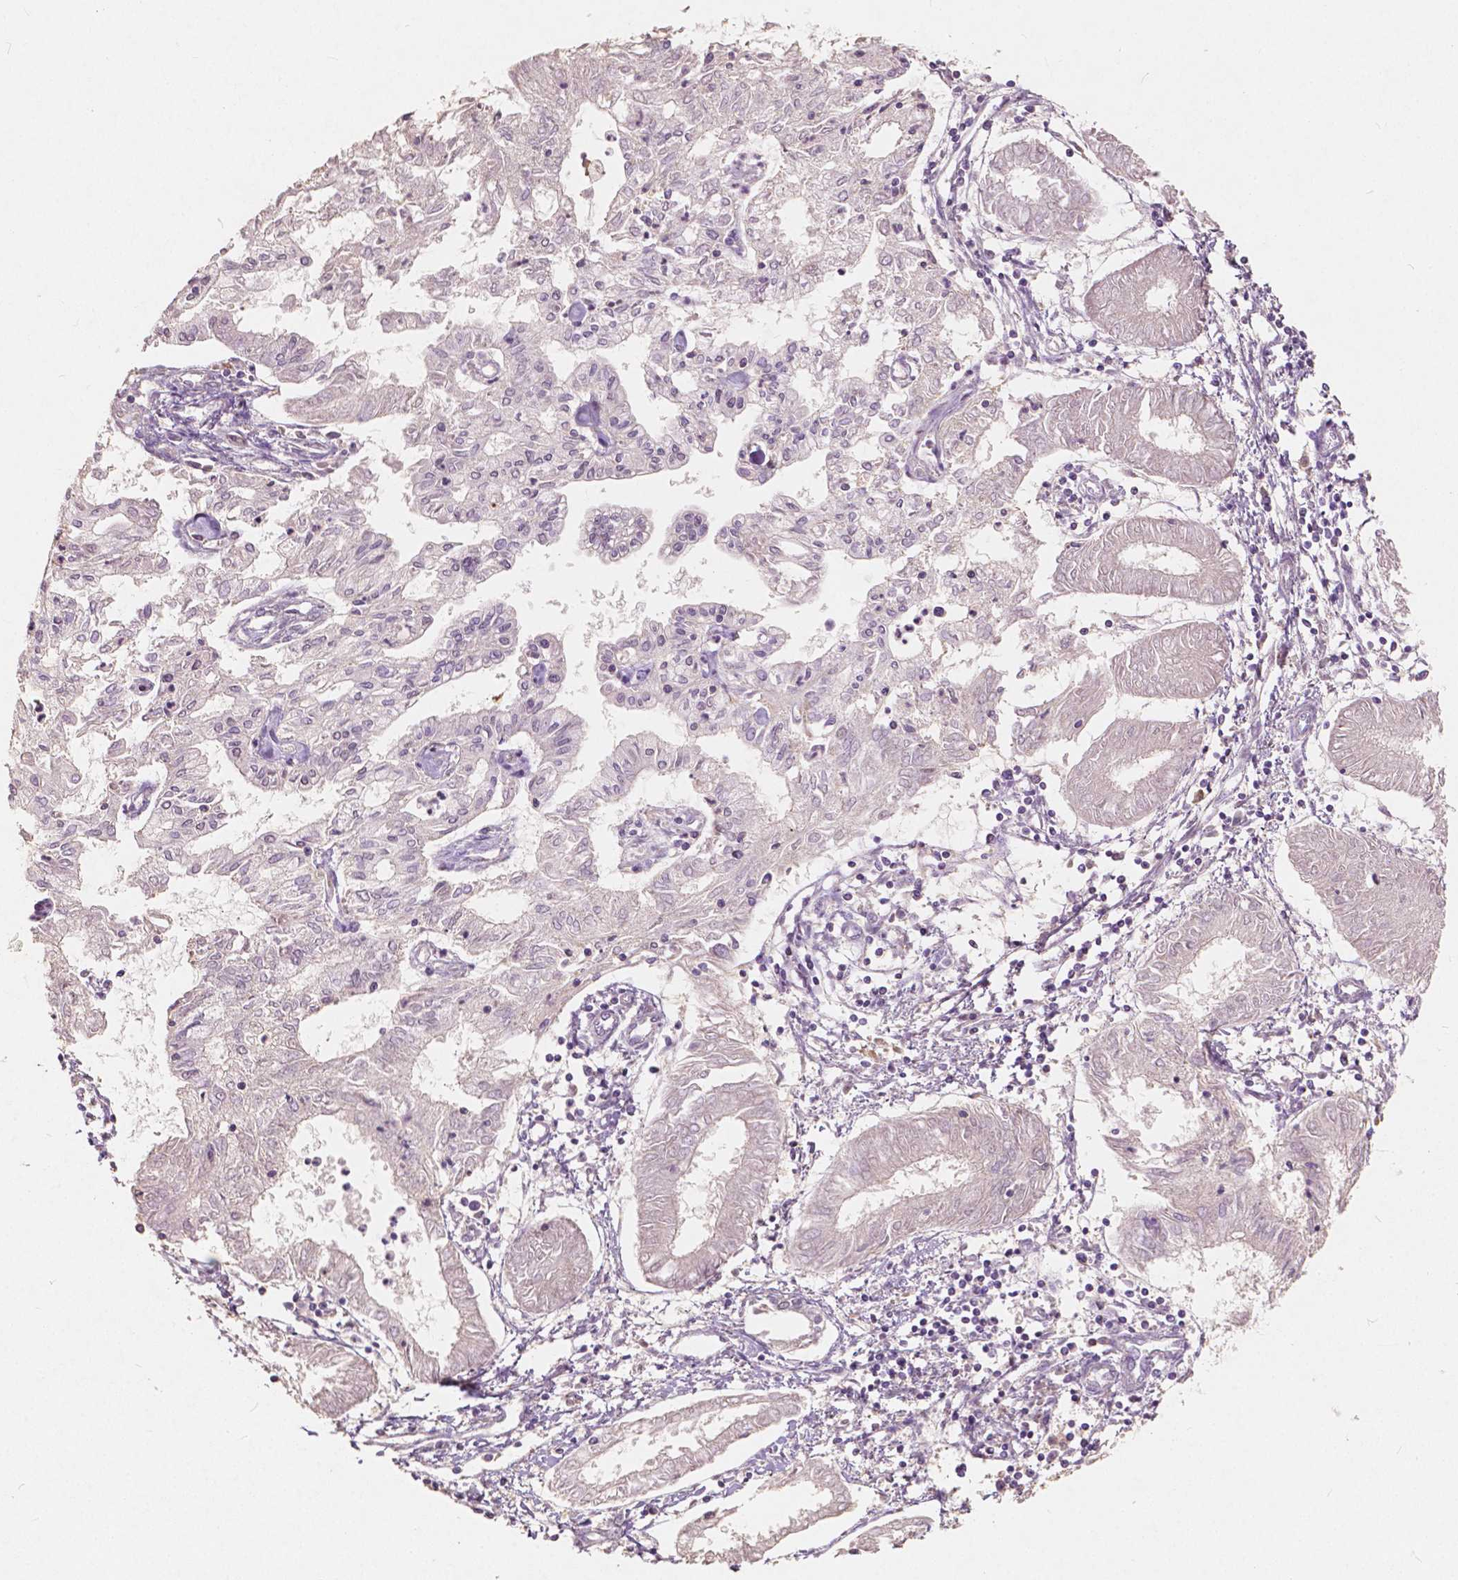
{"staining": {"intensity": "negative", "quantity": "none", "location": "none"}, "tissue": "endometrial cancer", "cell_type": "Tumor cells", "image_type": "cancer", "snomed": [{"axis": "morphology", "description": "Adenocarcinoma, NOS"}, {"axis": "topography", "description": "Endometrium"}], "caption": "A micrograph of human endometrial cancer is negative for staining in tumor cells.", "gene": "SOX15", "patient": {"sex": "female", "age": 68}}